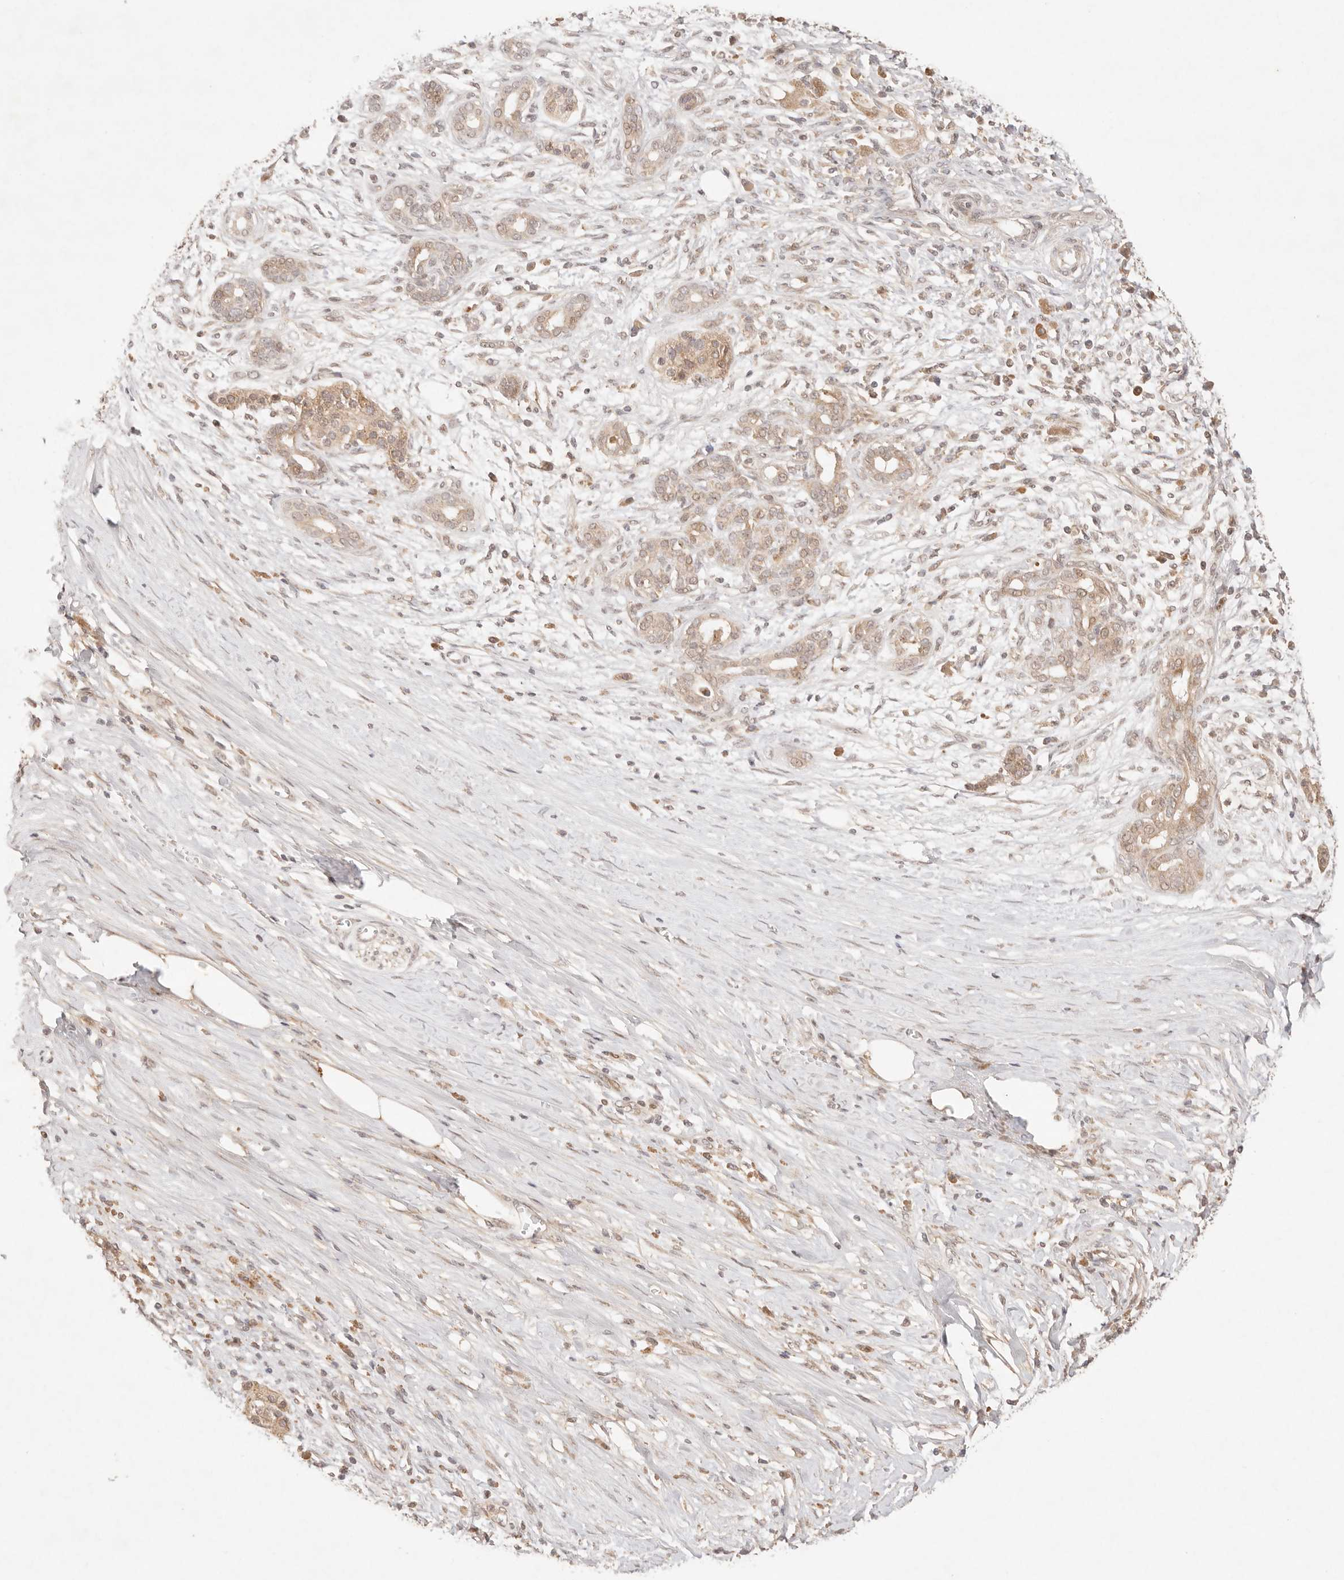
{"staining": {"intensity": "moderate", "quantity": ">75%", "location": "cytoplasmic/membranous"}, "tissue": "pancreatic cancer", "cell_type": "Tumor cells", "image_type": "cancer", "snomed": [{"axis": "morphology", "description": "Adenocarcinoma, NOS"}, {"axis": "topography", "description": "Pancreas"}], "caption": "Adenocarcinoma (pancreatic) was stained to show a protein in brown. There is medium levels of moderate cytoplasmic/membranous expression in about >75% of tumor cells. The protein is stained brown, and the nuclei are stained in blue (DAB IHC with brightfield microscopy, high magnification).", "gene": "PHLDA3", "patient": {"sex": "male", "age": 58}}